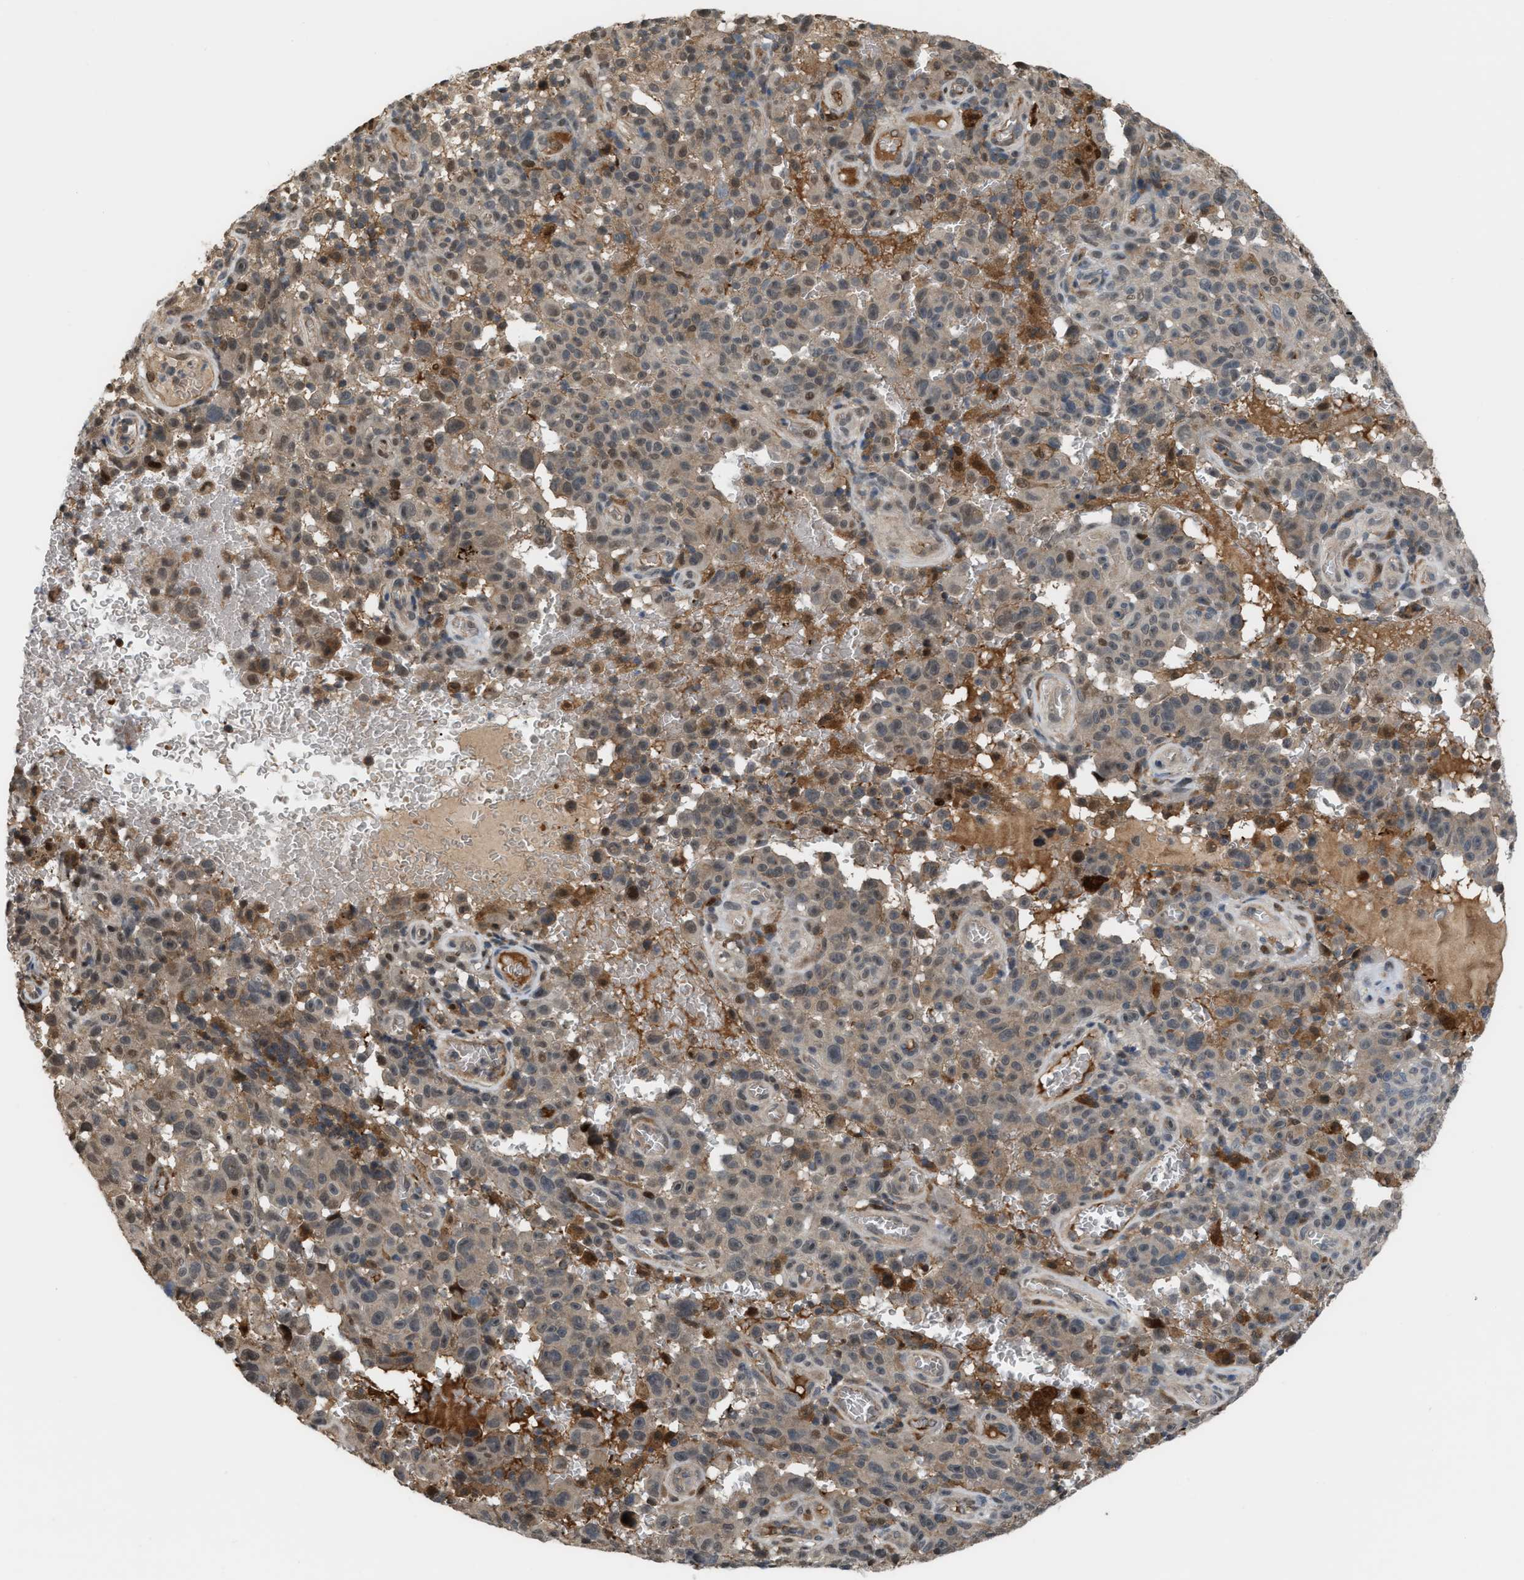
{"staining": {"intensity": "weak", "quantity": "25%-75%", "location": "cytoplasmic/membranous,nuclear"}, "tissue": "melanoma", "cell_type": "Tumor cells", "image_type": "cancer", "snomed": [{"axis": "morphology", "description": "Malignant melanoma, NOS"}, {"axis": "topography", "description": "Skin"}], "caption": "Protein expression analysis of melanoma shows weak cytoplasmic/membranous and nuclear positivity in about 25%-75% of tumor cells.", "gene": "RFFL", "patient": {"sex": "female", "age": 82}}